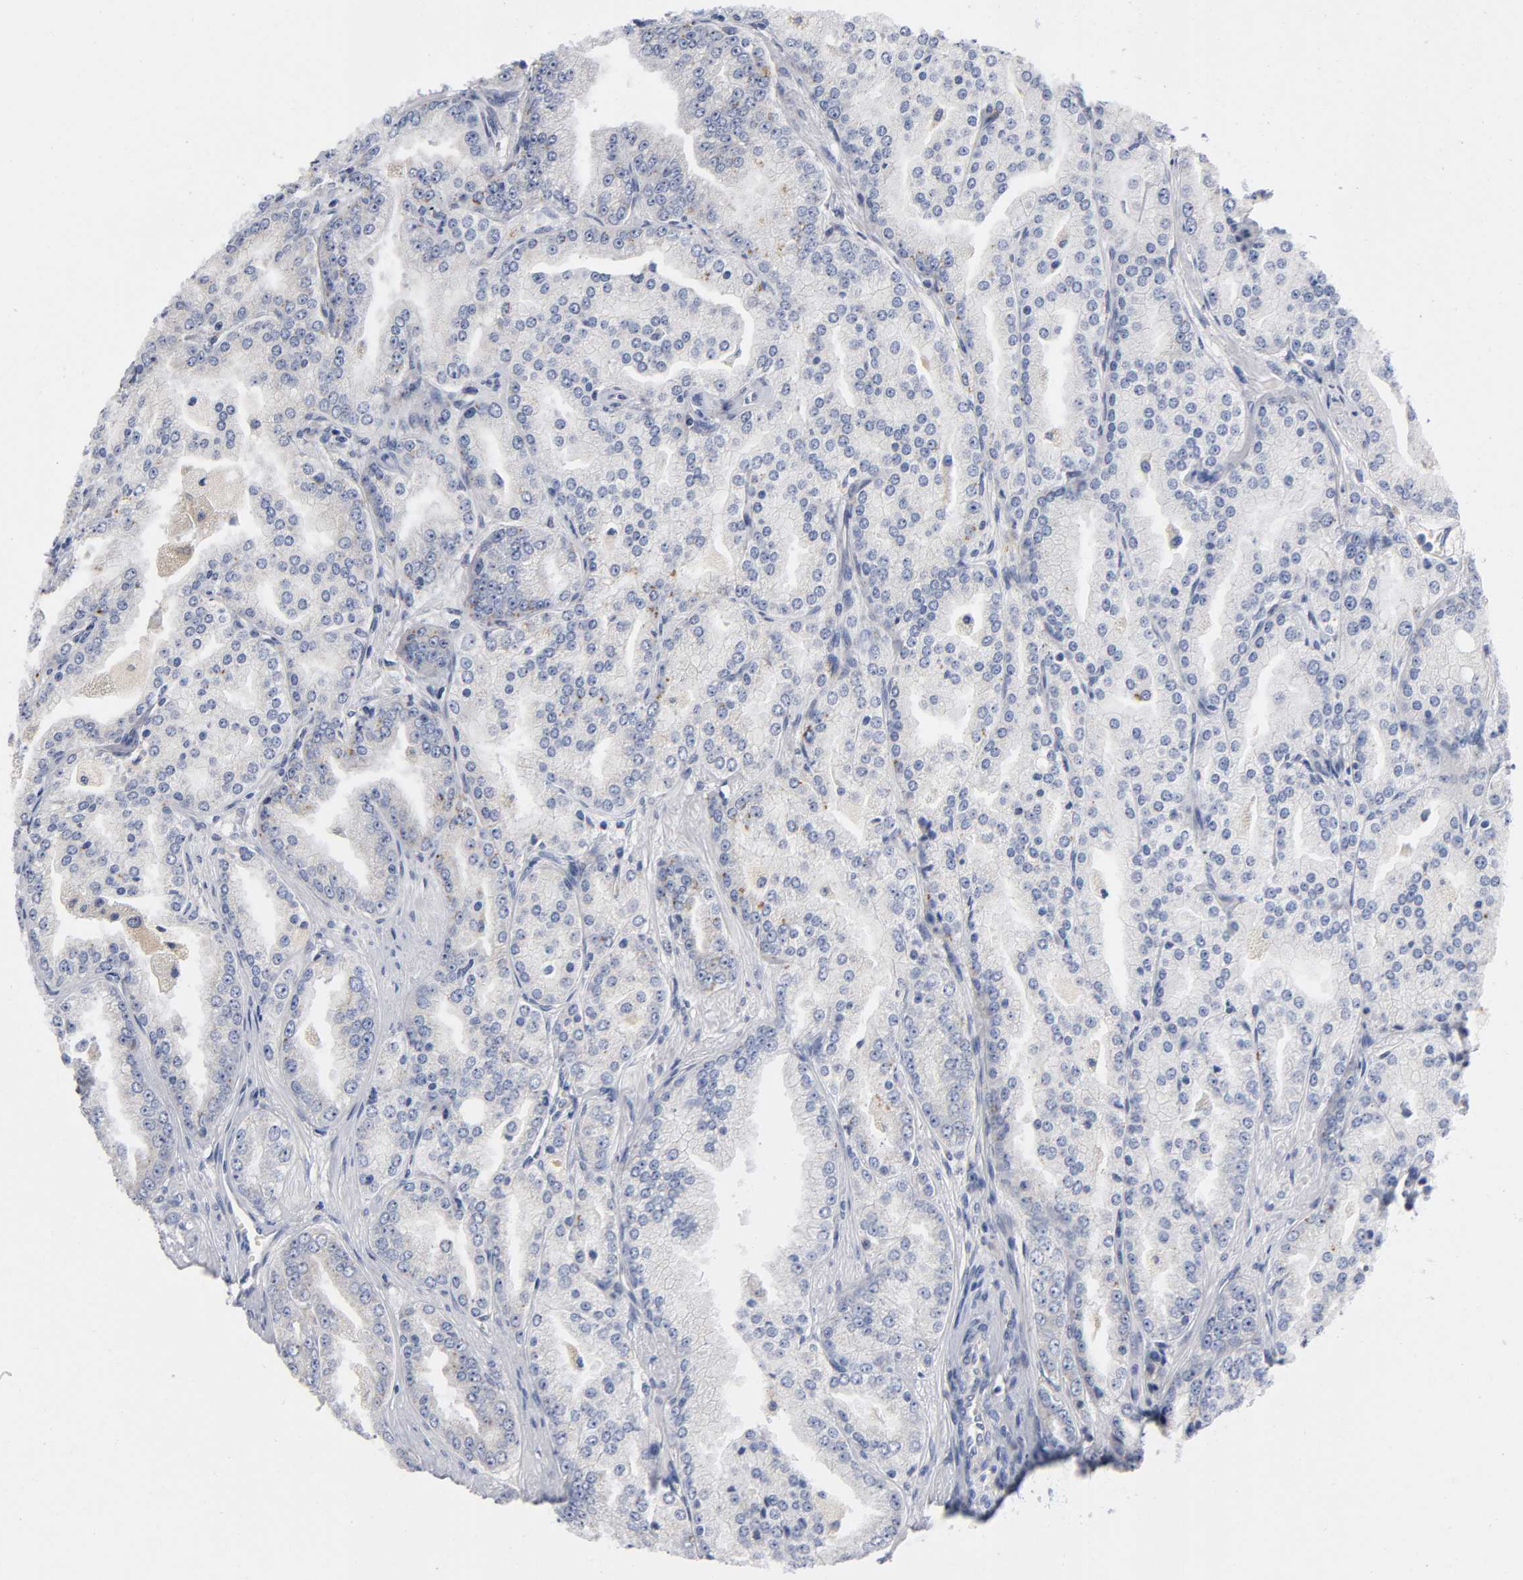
{"staining": {"intensity": "weak", "quantity": "<25%", "location": "cytoplasmic/membranous"}, "tissue": "prostate cancer", "cell_type": "Tumor cells", "image_type": "cancer", "snomed": [{"axis": "morphology", "description": "Adenocarcinoma, High grade"}, {"axis": "topography", "description": "Prostate"}], "caption": "DAB (3,3'-diaminobenzidine) immunohistochemical staining of prostate cancer exhibits no significant expression in tumor cells. (Brightfield microscopy of DAB IHC at high magnification).", "gene": "NOVA1", "patient": {"sex": "male", "age": 61}}